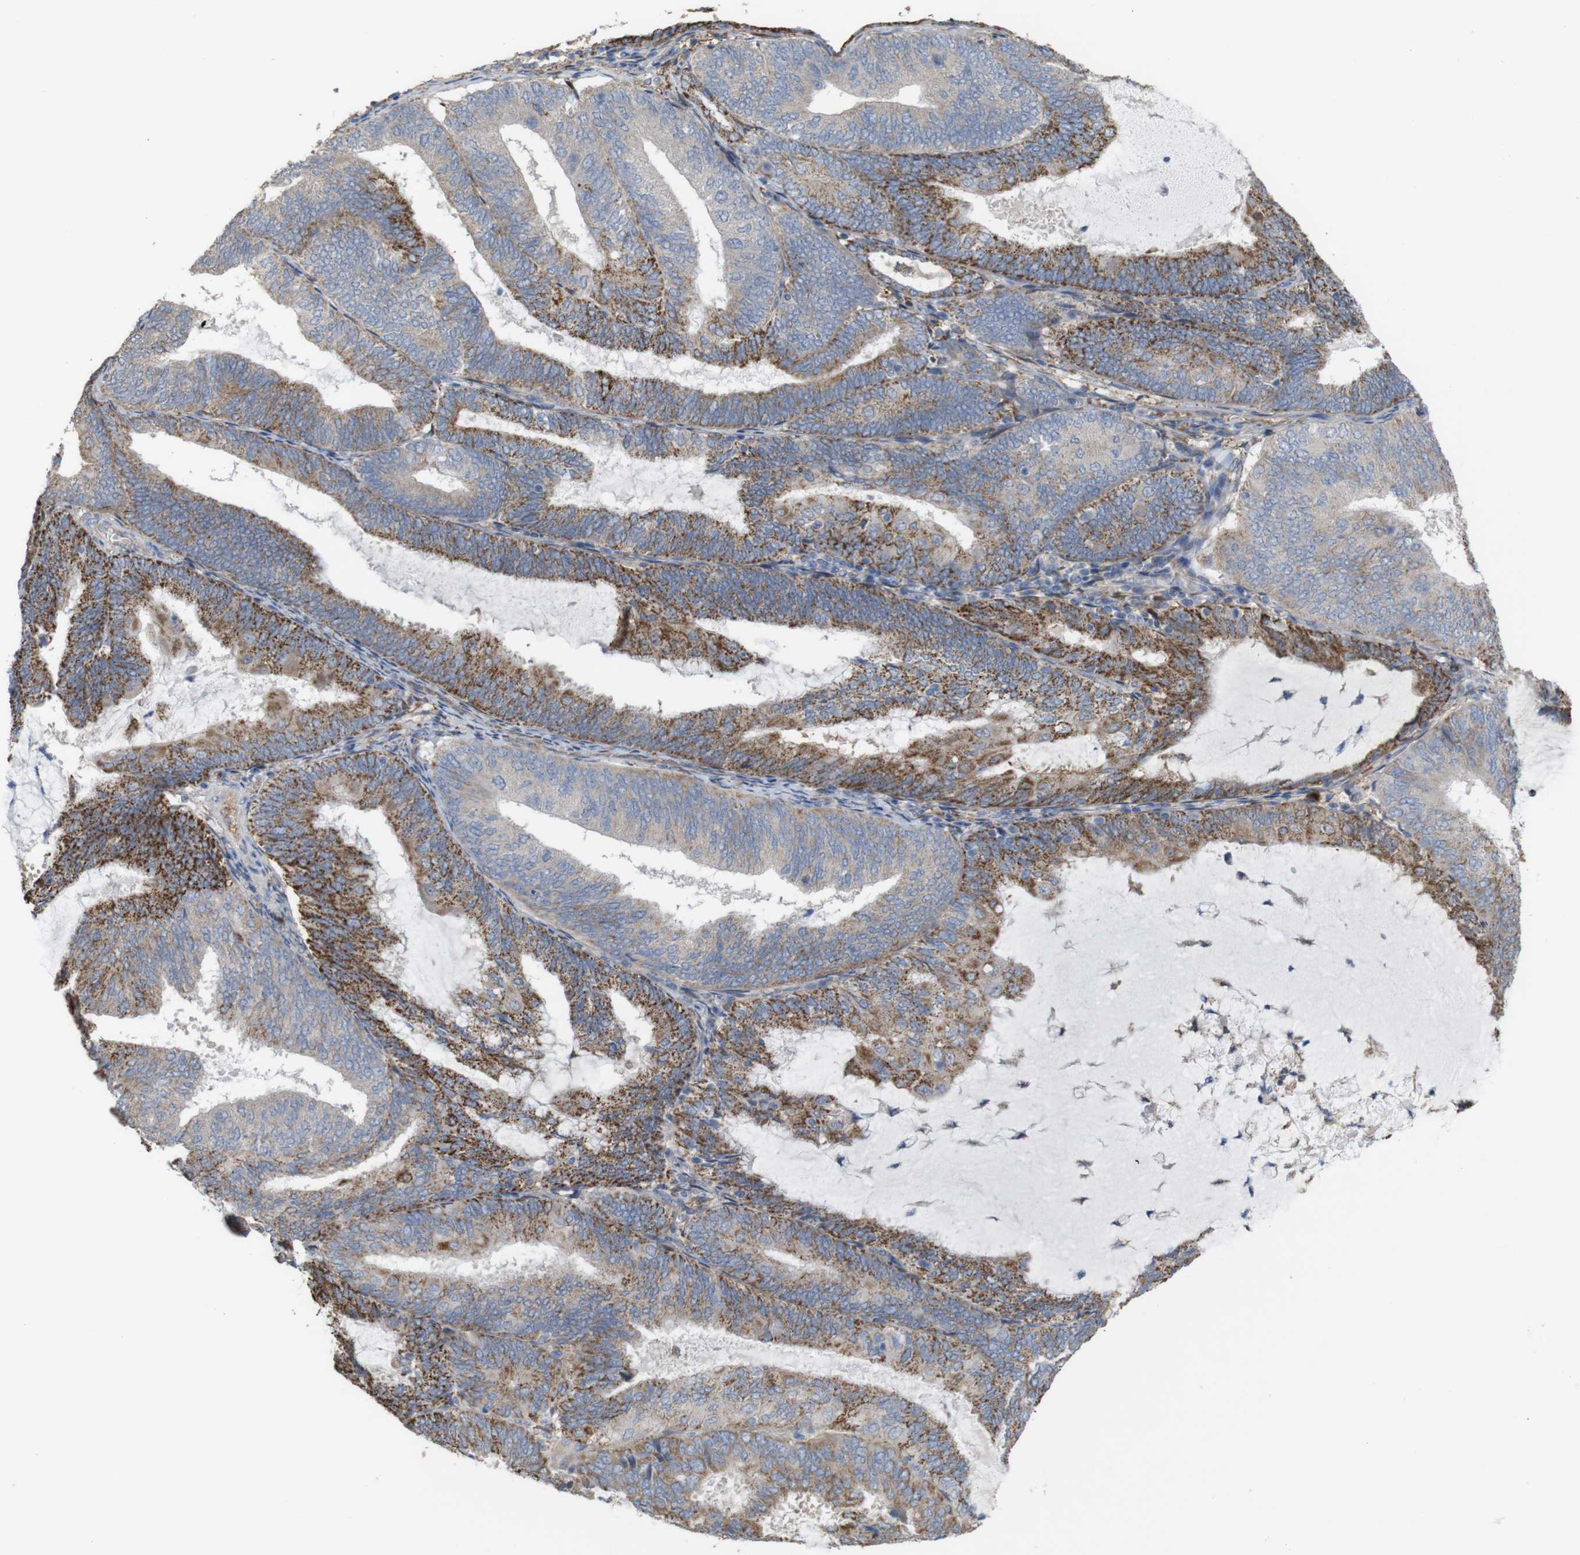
{"staining": {"intensity": "strong", "quantity": "<25%", "location": "cytoplasmic/membranous"}, "tissue": "endometrial cancer", "cell_type": "Tumor cells", "image_type": "cancer", "snomed": [{"axis": "morphology", "description": "Adenocarcinoma, NOS"}, {"axis": "topography", "description": "Endometrium"}], "caption": "Endometrial cancer was stained to show a protein in brown. There is medium levels of strong cytoplasmic/membranous expression in about <25% of tumor cells.", "gene": "PTPRR", "patient": {"sex": "female", "age": 81}}